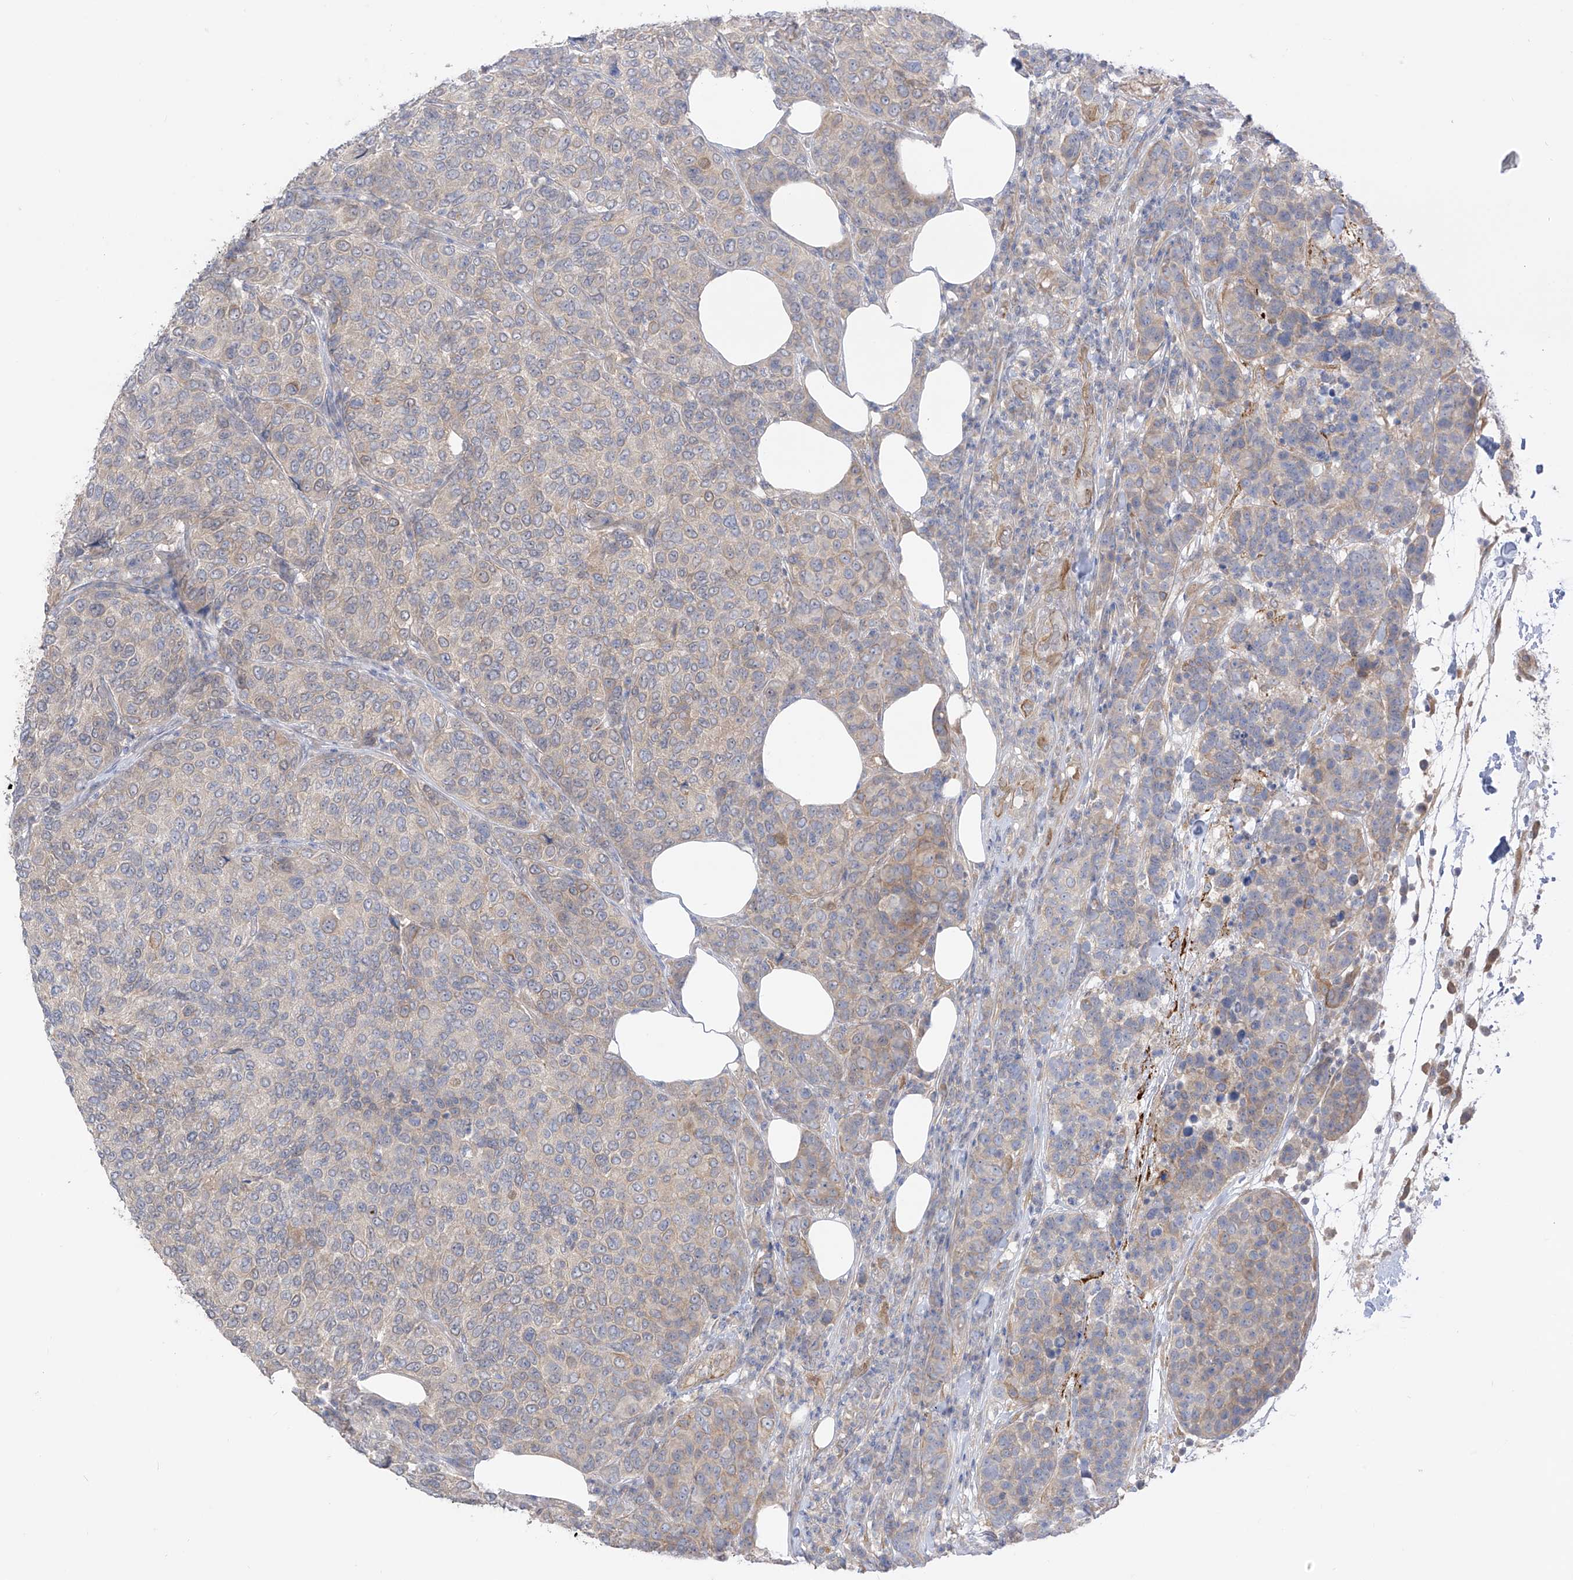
{"staining": {"intensity": "negative", "quantity": "none", "location": "none"}, "tissue": "breast cancer", "cell_type": "Tumor cells", "image_type": "cancer", "snomed": [{"axis": "morphology", "description": "Duct carcinoma"}, {"axis": "topography", "description": "Breast"}], "caption": "DAB (3,3'-diaminobenzidine) immunohistochemical staining of intraductal carcinoma (breast) reveals no significant positivity in tumor cells.", "gene": "EIPR1", "patient": {"sex": "female", "age": 55}}